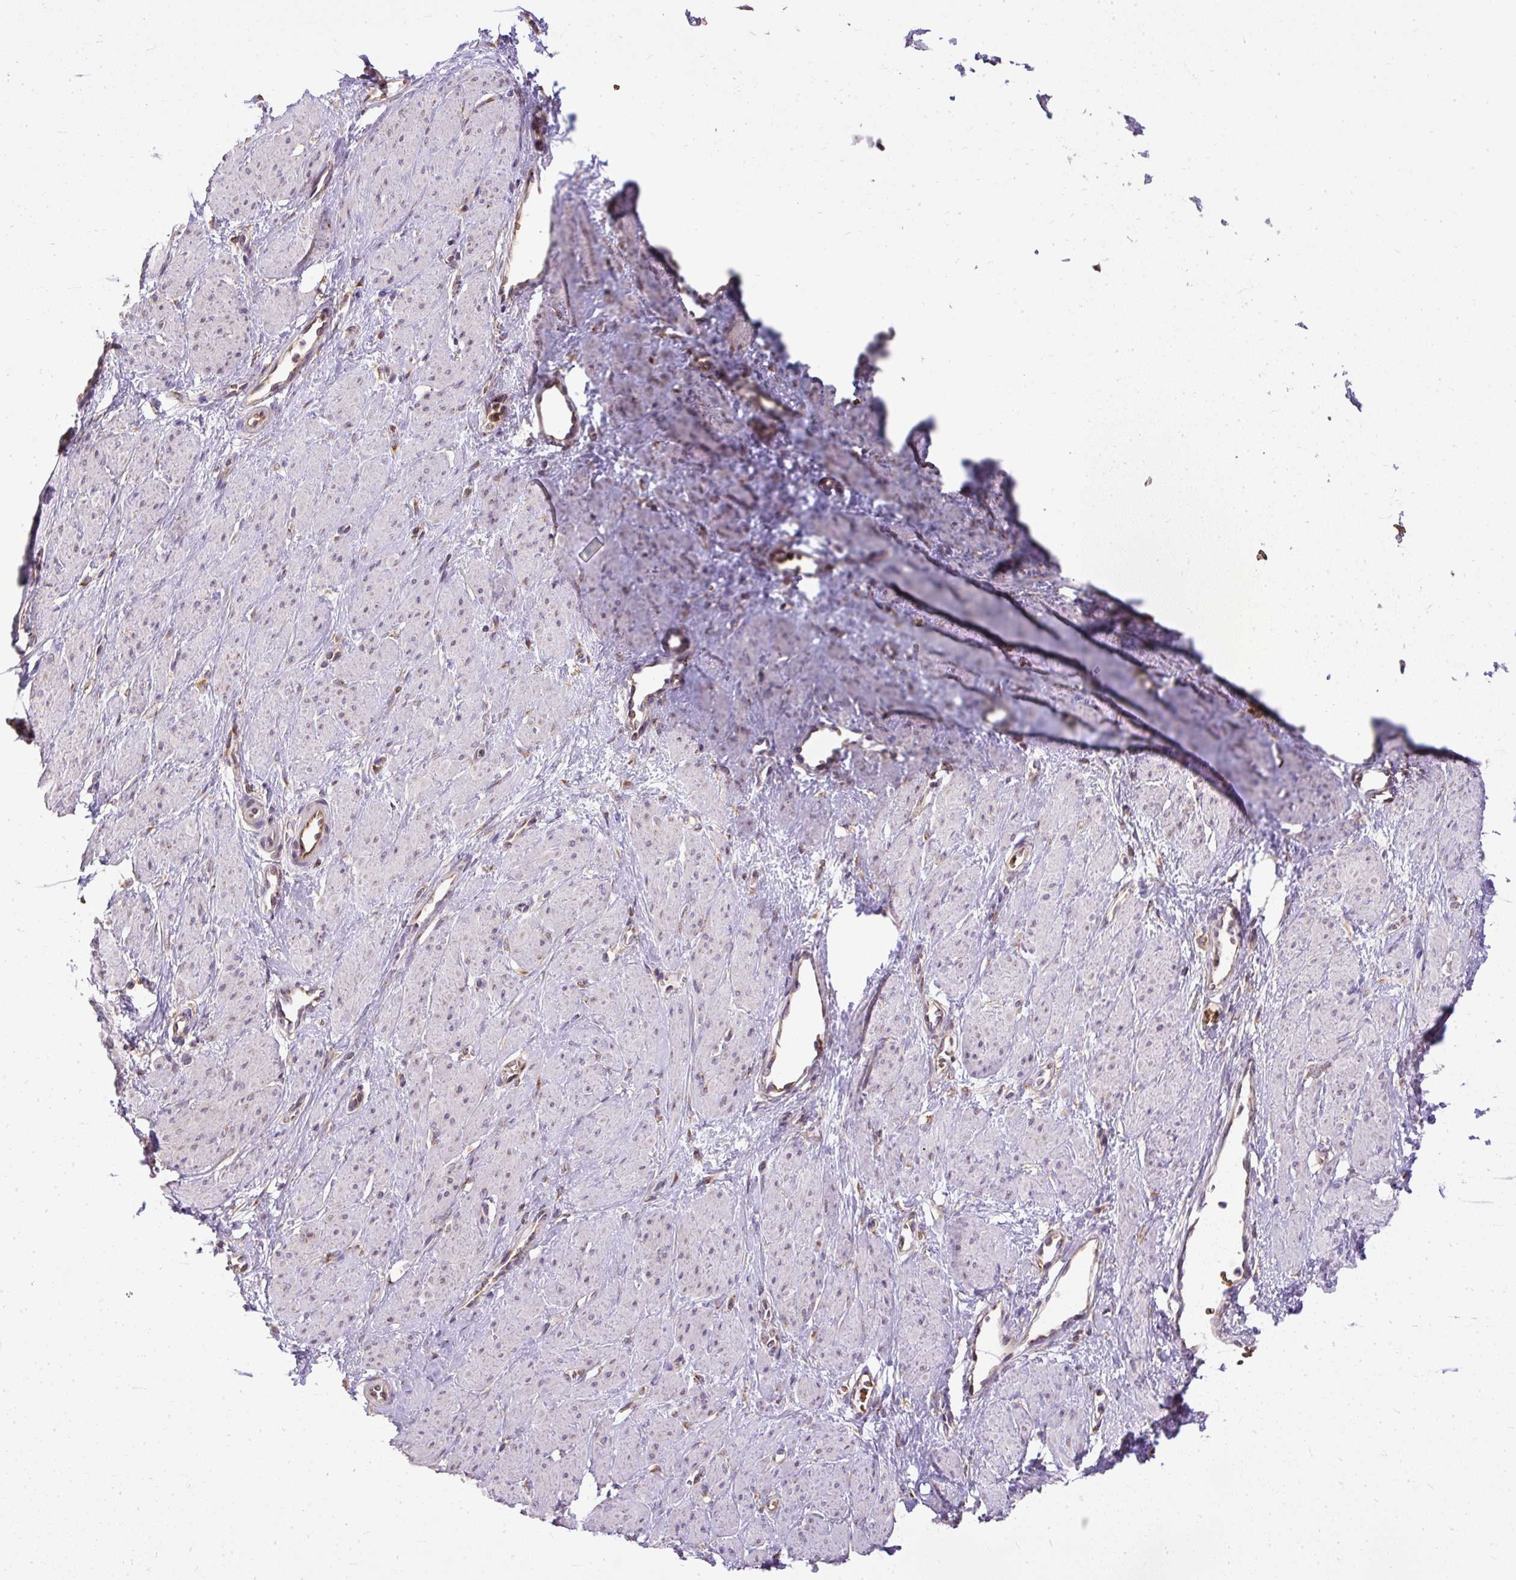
{"staining": {"intensity": "negative", "quantity": "none", "location": "none"}, "tissue": "smooth muscle", "cell_type": "Smooth muscle cells", "image_type": "normal", "snomed": [{"axis": "morphology", "description": "Normal tissue, NOS"}, {"axis": "topography", "description": "Smooth muscle"}, {"axis": "topography", "description": "Uterus"}], "caption": "A high-resolution photomicrograph shows immunohistochemistry (IHC) staining of unremarkable smooth muscle, which shows no significant positivity in smooth muscle cells.", "gene": "SMC4", "patient": {"sex": "female", "age": 39}}